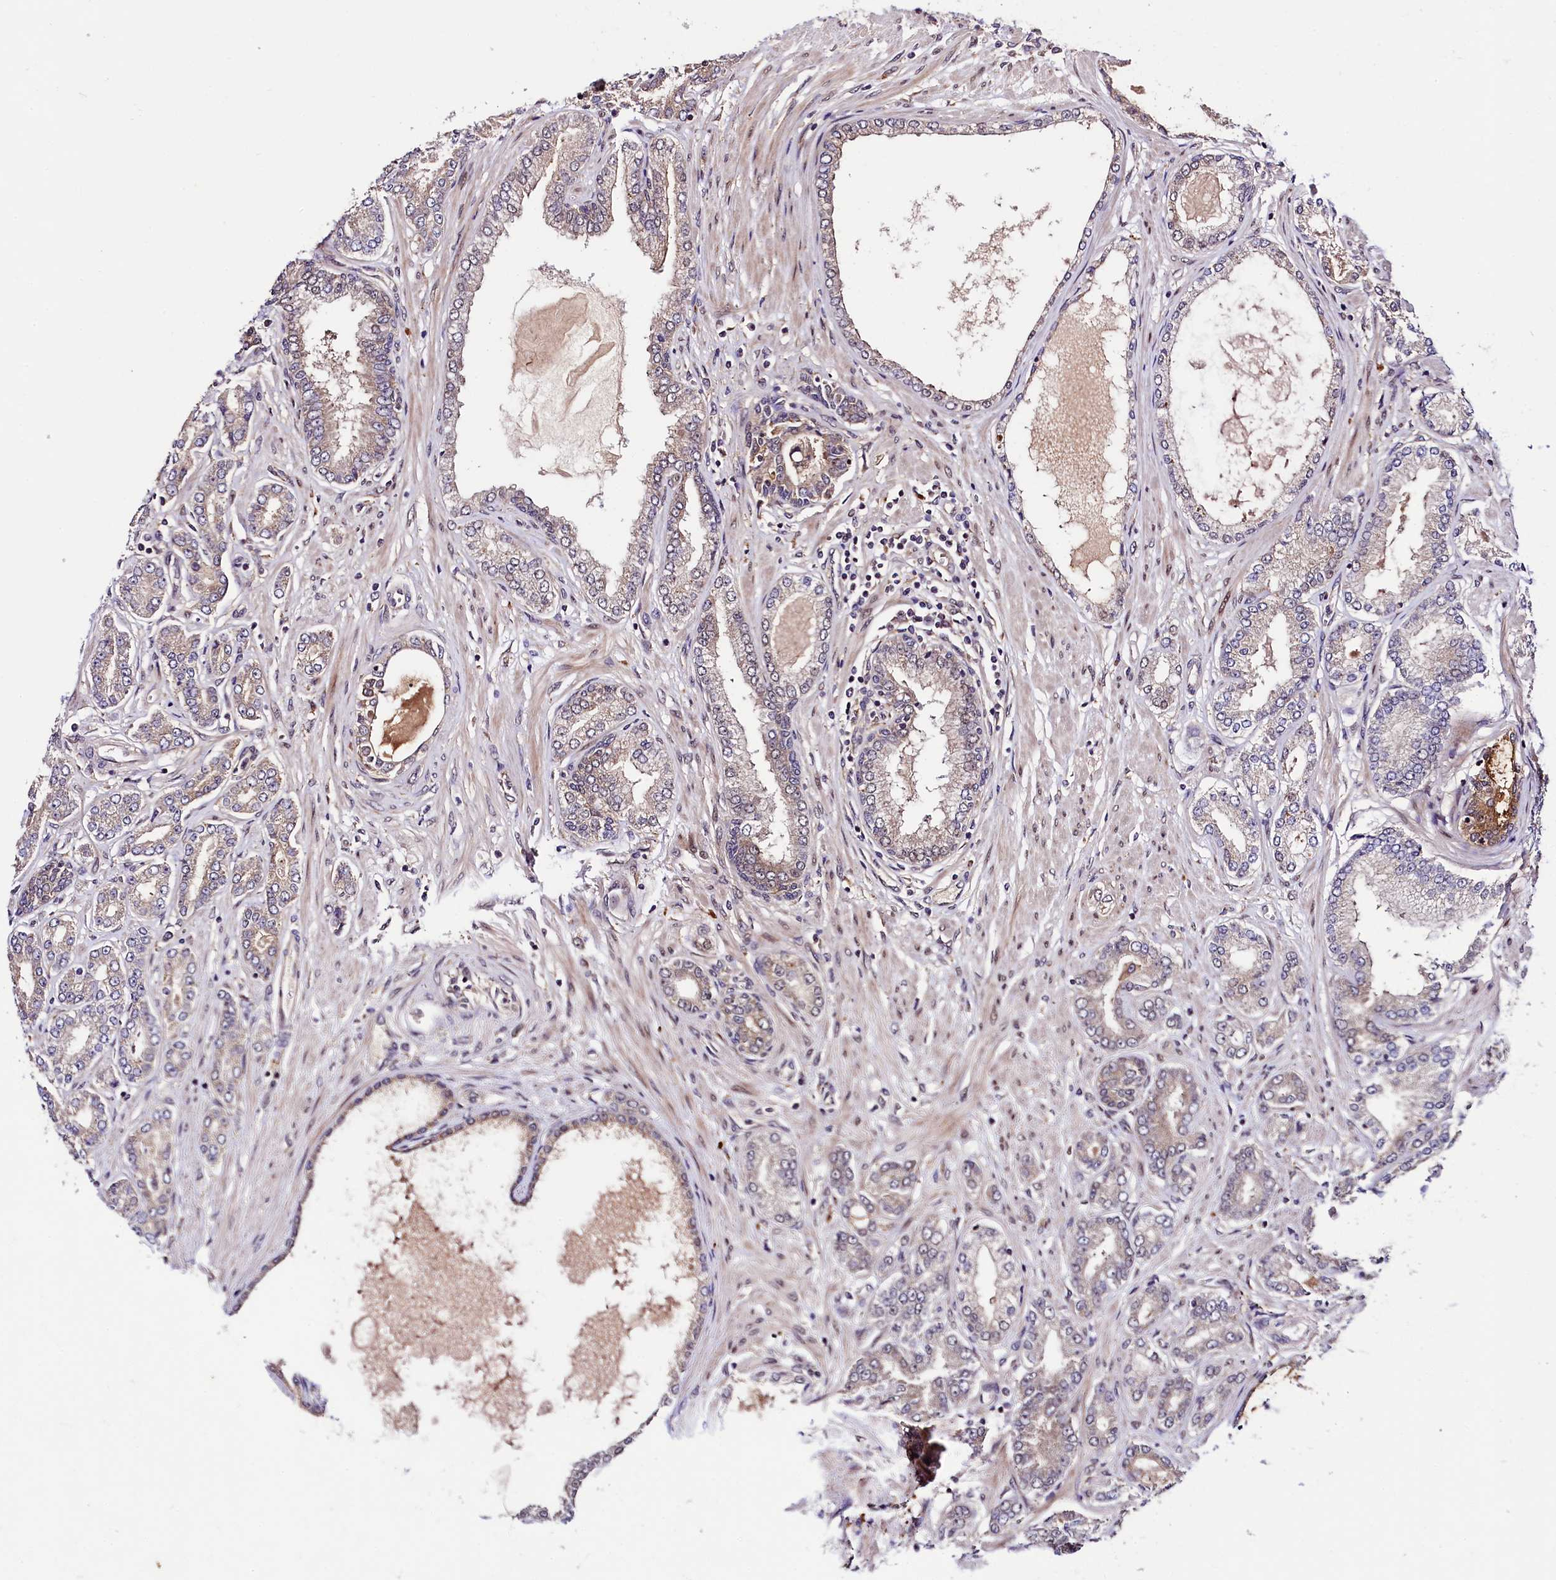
{"staining": {"intensity": "weak", "quantity": "<25%", "location": "cytoplasmic/membranous"}, "tissue": "prostate cancer", "cell_type": "Tumor cells", "image_type": "cancer", "snomed": [{"axis": "morphology", "description": "Adenocarcinoma, Low grade"}, {"axis": "topography", "description": "Prostate"}], "caption": "An image of human adenocarcinoma (low-grade) (prostate) is negative for staining in tumor cells.", "gene": "VPS35", "patient": {"sex": "male", "age": 63}}